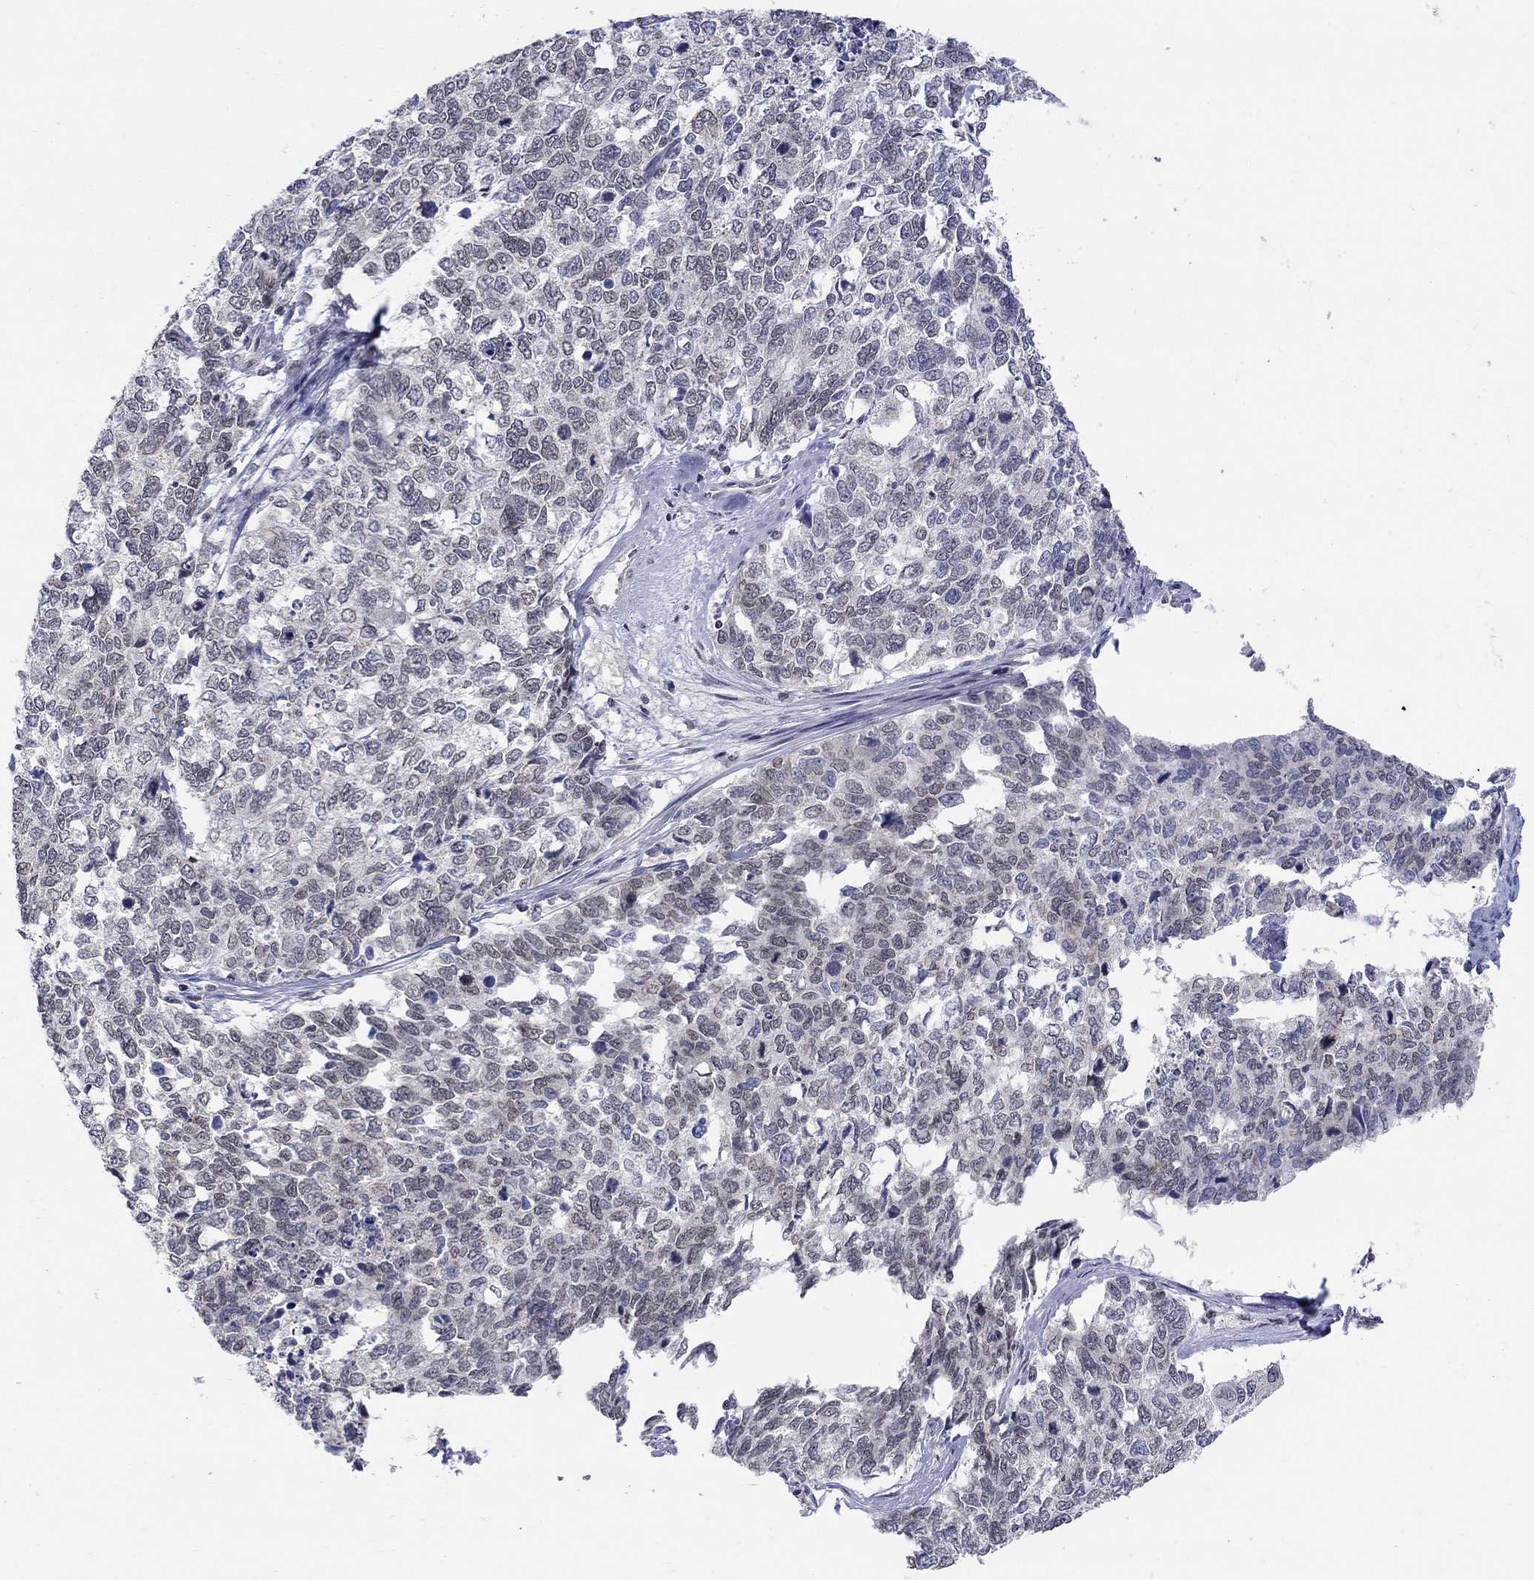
{"staining": {"intensity": "negative", "quantity": "none", "location": "none"}, "tissue": "cervical cancer", "cell_type": "Tumor cells", "image_type": "cancer", "snomed": [{"axis": "morphology", "description": "Squamous cell carcinoma, NOS"}, {"axis": "topography", "description": "Cervix"}], "caption": "An immunohistochemistry micrograph of cervical cancer is shown. There is no staining in tumor cells of cervical cancer.", "gene": "KLF12", "patient": {"sex": "female", "age": 63}}